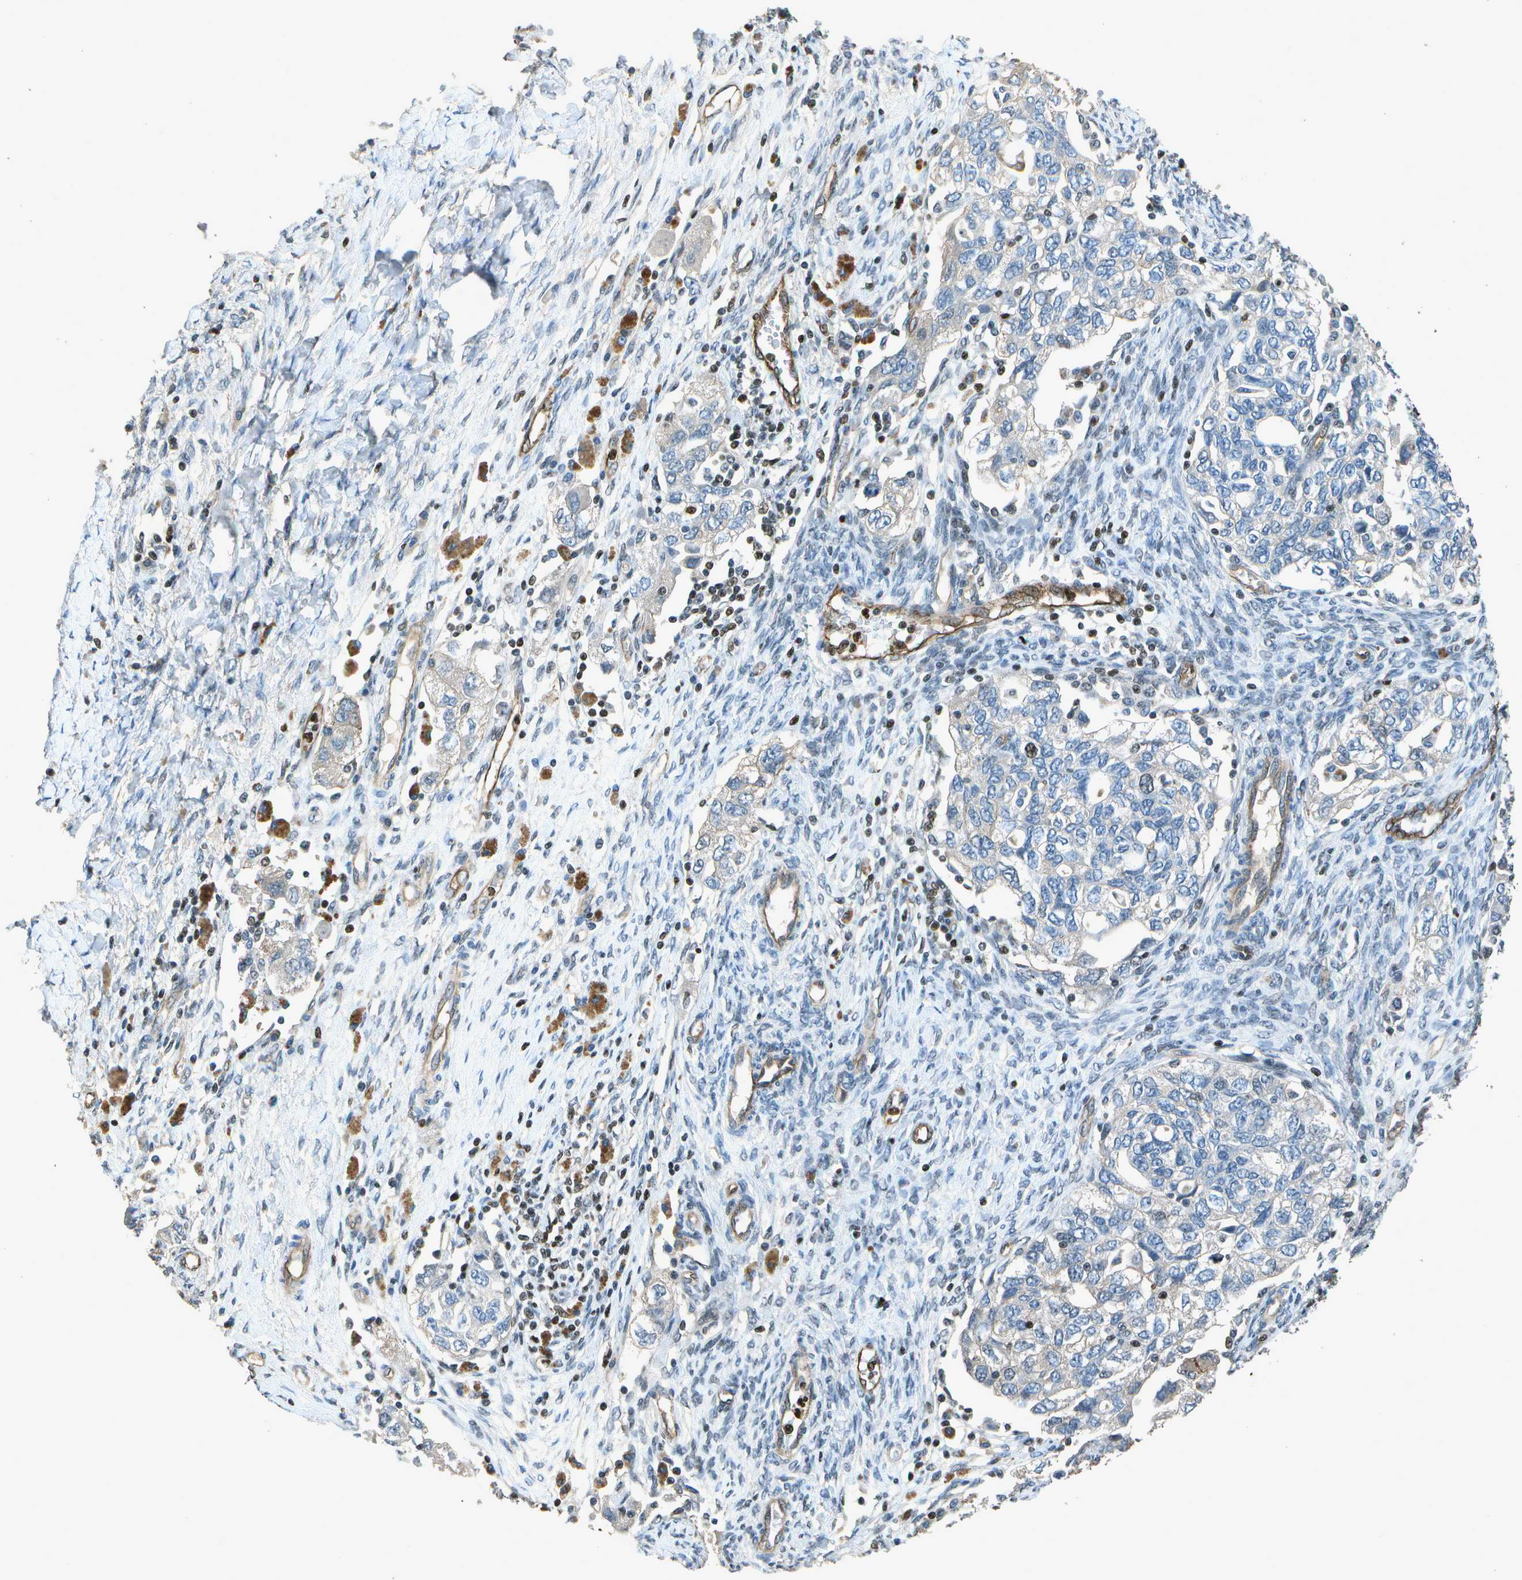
{"staining": {"intensity": "negative", "quantity": "none", "location": "none"}, "tissue": "ovarian cancer", "cell_type": "Tumor cells", "image_type": "cancer", "snomed": [{"axis": "morphology", "description": "Carcinoma, NOS"}, {"axis": "morphology", "description": "Cystadenocarcinoma, serous, NOS"}, {"axis": "topography", "description": "Ovary"}], "caption": "Immunohistochemistry (IHC) histopathology image of neoplastic tissue: human ovarian cancer (carcinoma) stained with DAB reveals no significant protein staining in tumor cells. (Brightfield microscopy of DAB immunohistochemistry (IHC) at high magnification).", "gene": "PDLIM1", "patient": {"sex": "female", "age": 69}}